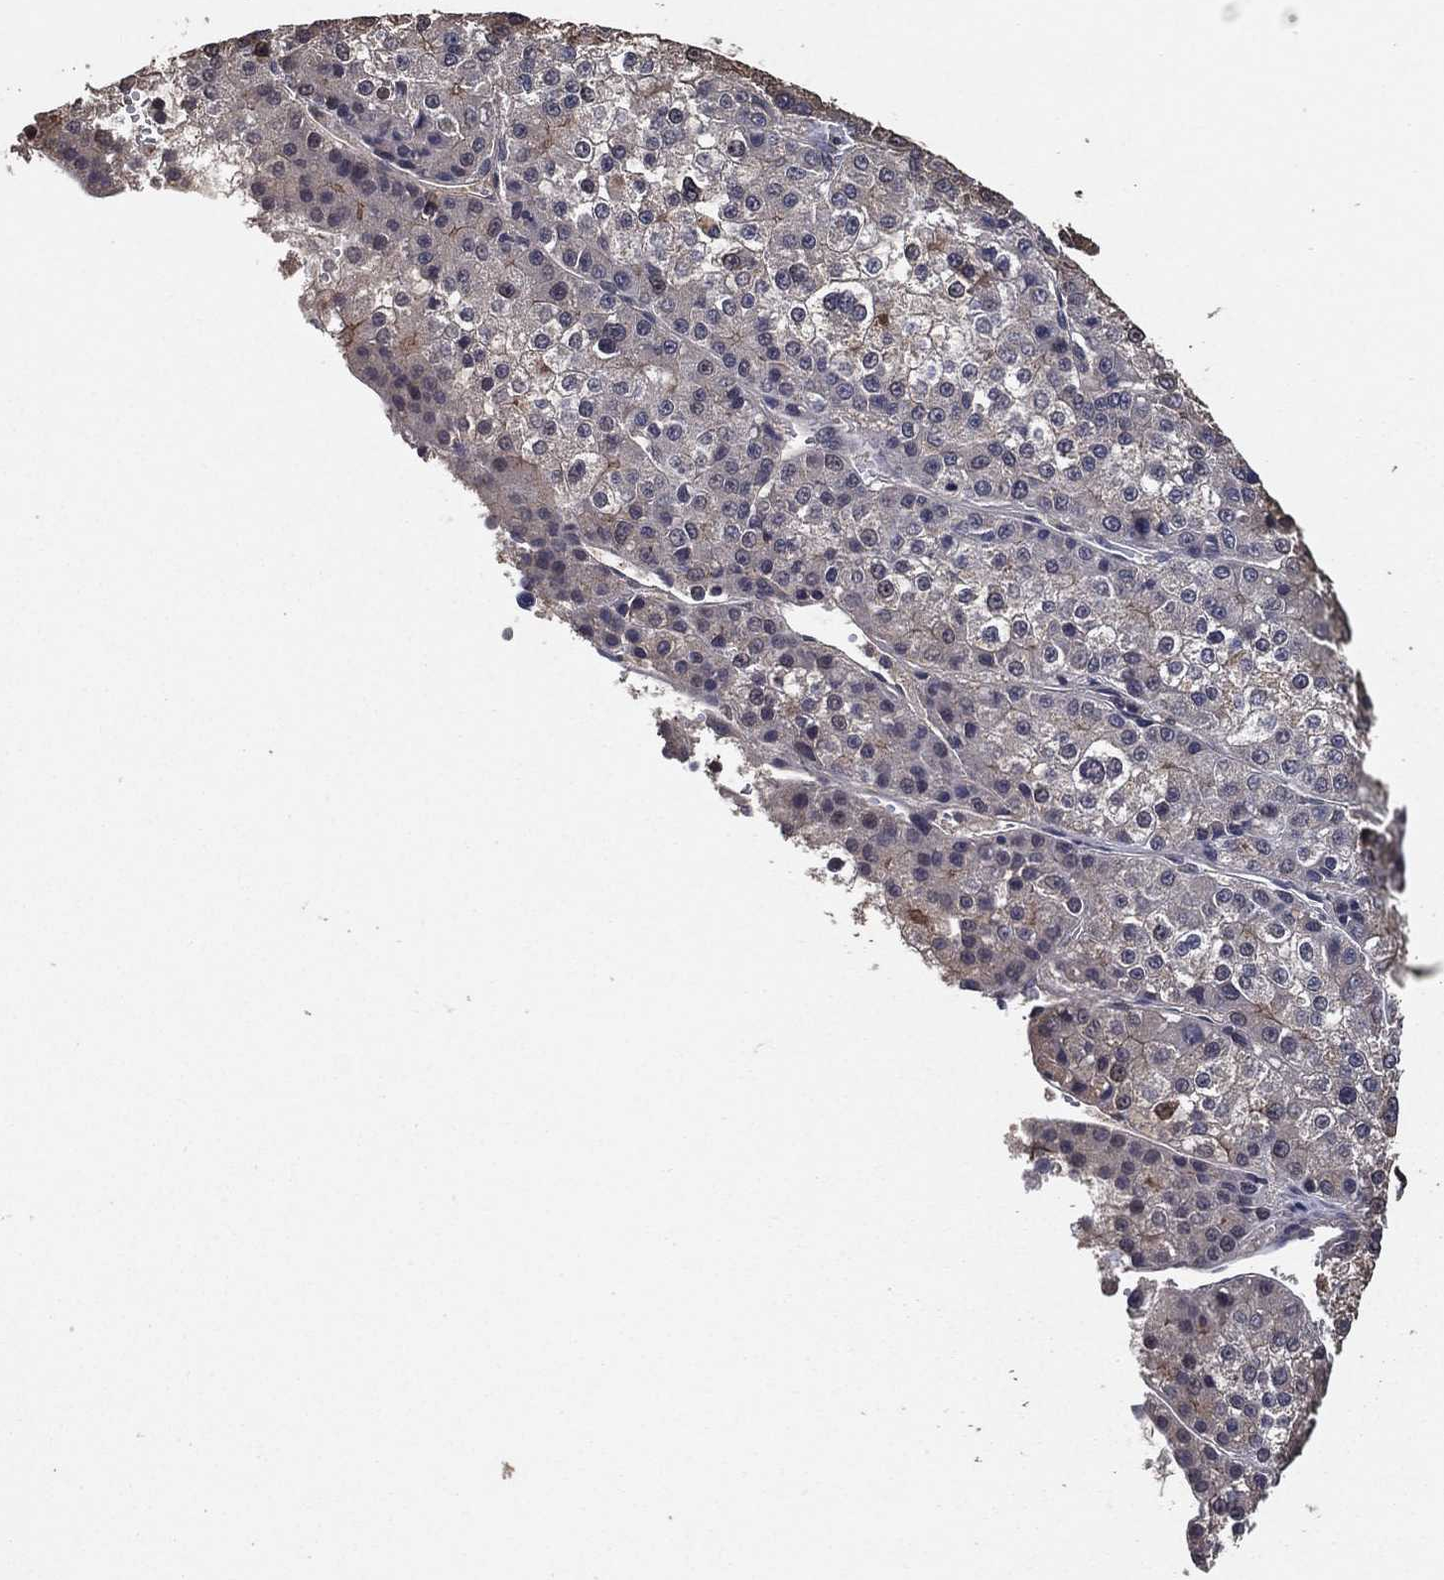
{"staining": {"intensity": "negative", "quantity": "none", "location": "none"}, "tissue": "liver cancer", "cell_type": "Tumor cells", "image_type": "cancer", "snomed": [{"axis": "morphology", "description": "Carcinoma, Hepatocellular, NOS"}, {"axis": "topography", "description": "Liver"}], "caption": "Micrograph shows no protein positivity in tumor cells of liver cancer tissue.", "gene": "PCNT", "patient": {"sex": "female", "age": 73}}